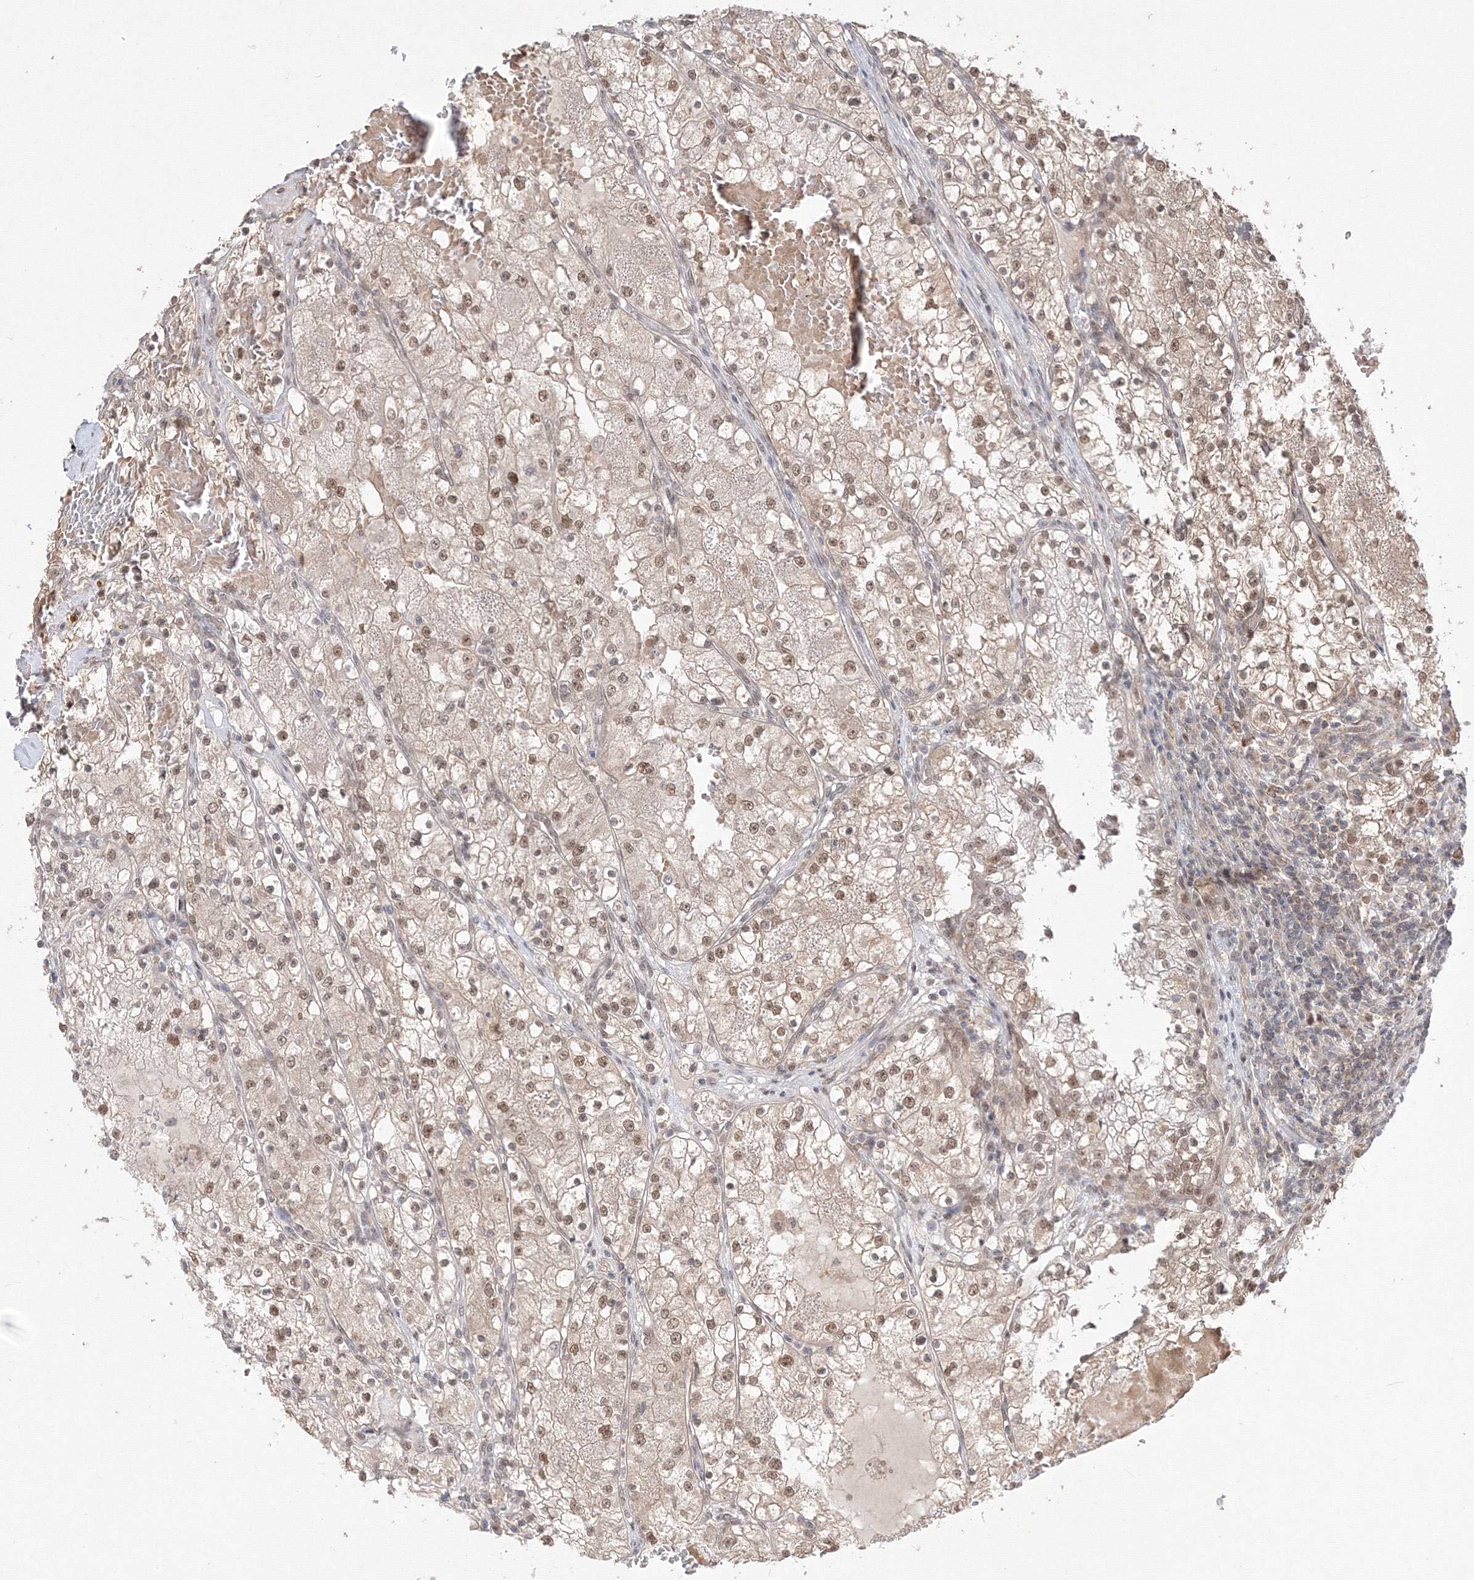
{"staining": {"intensity": "moderate", "quantity": ">75%", "location": "nuclear"}, "tissue": "renal cancer", "cell_type": "Tumor cells", "image_type": "cancer", "snomed": [{"axis": "morphology", "description": "Normal tissue, NOS"}, {"axis": "morphology", "description": "Adenocarcinoma, NOS"}, {"axis": "topography", "description": "Kidney"}], "caption": "Protein expression analysis of adenocarcinoma (renal) displays moderate nuclear positivity in about >75% of tumor cells.", "gene": "COPS4", "patient": {"sex": "male", "age": 68}}